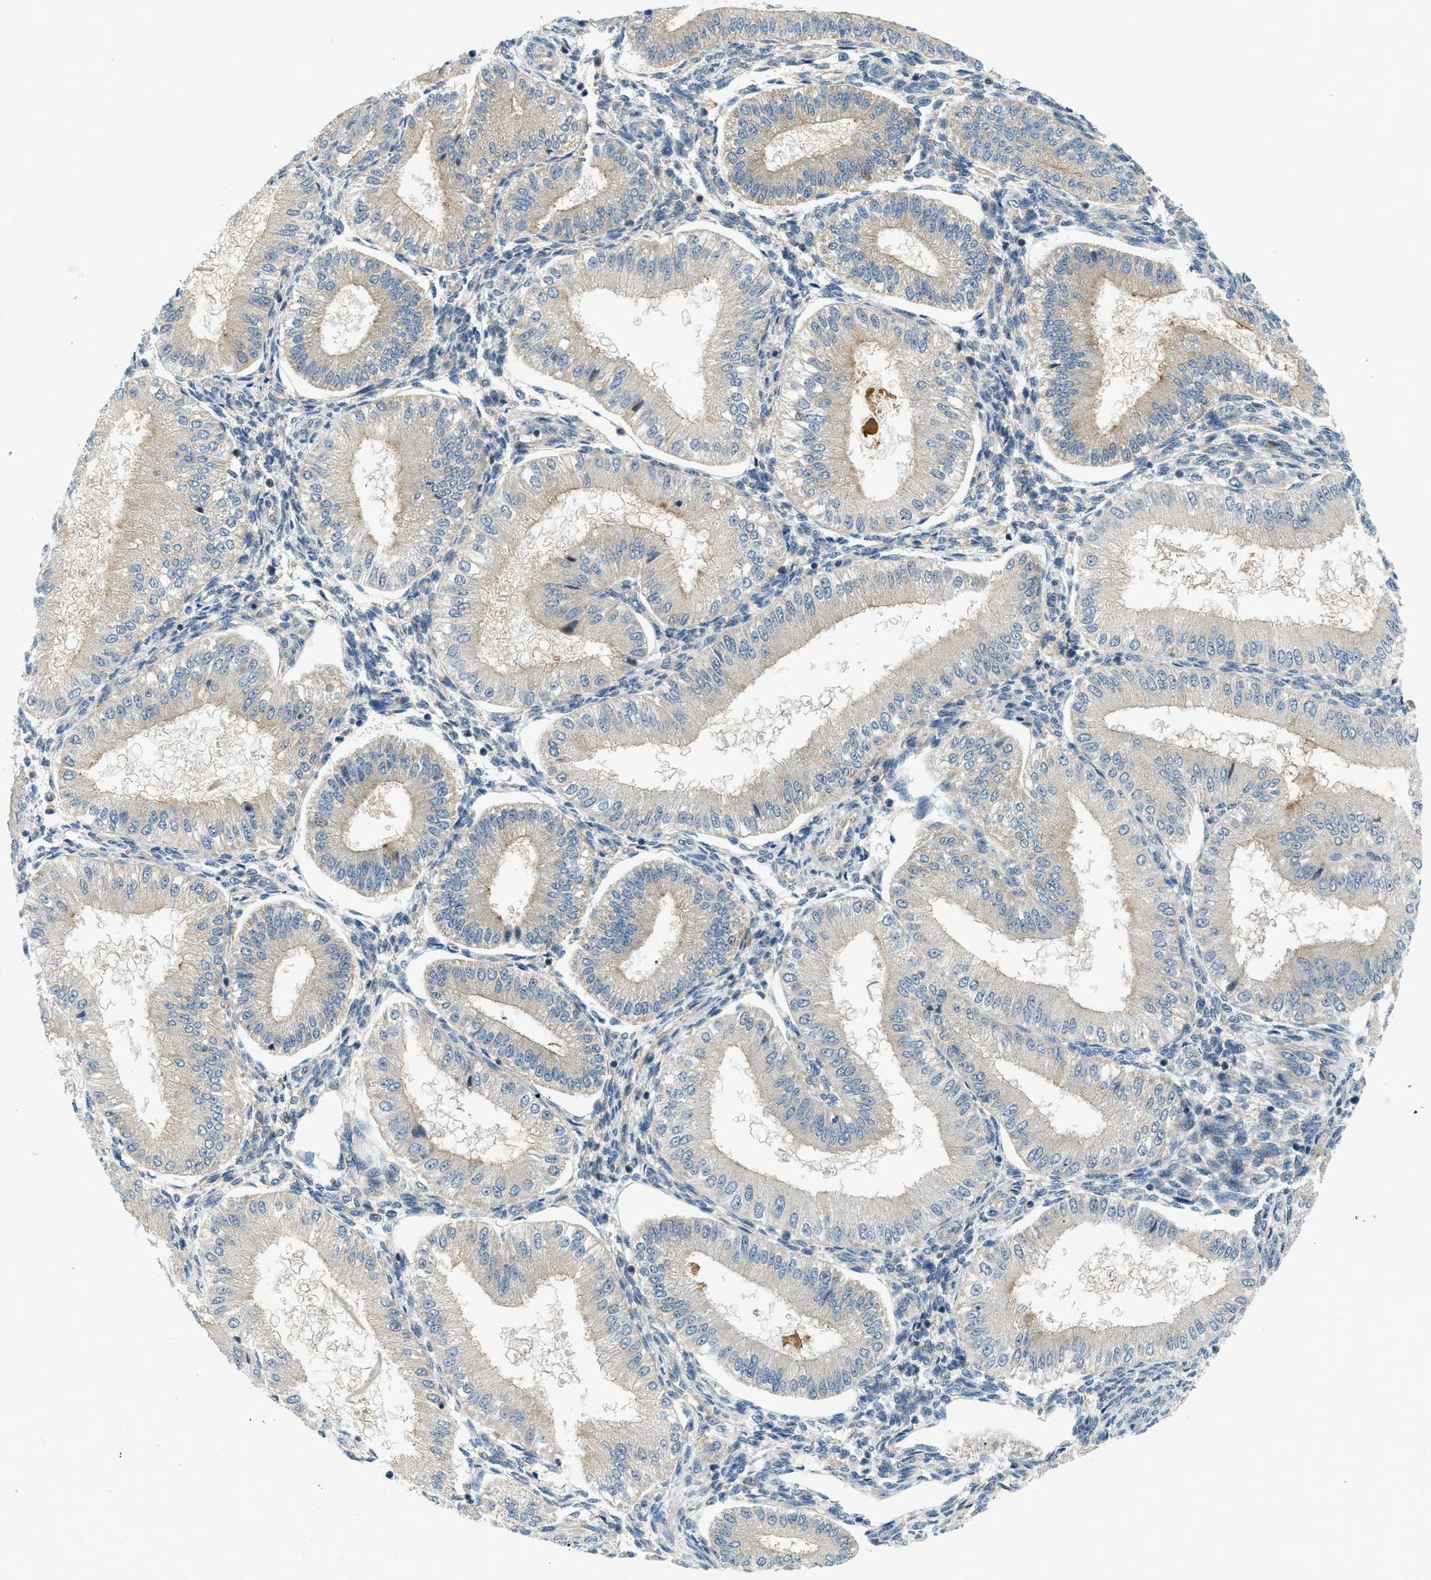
{"staining": {"intensity": "negative", "quantity": "none", "location": "none"}, "tissue": "endometrium", "cell_type": "Cells in endometrial stroma", "image_type": "normal", "snomed": [{"axis": "morphology", "description": "Normal tissue, NOS"}, {"axis": "topography", "description": "Endometrium"}], "caption": "DAB immunohistochemical staining of normal endometrium exhibits no significant positivity in cells in endometrial stroma. (Immunohistochemistry (ihc), brightfield microscopy, high magnification).", "gene": "KCNK1", "patient": {"sex": "female", "age": 39}}